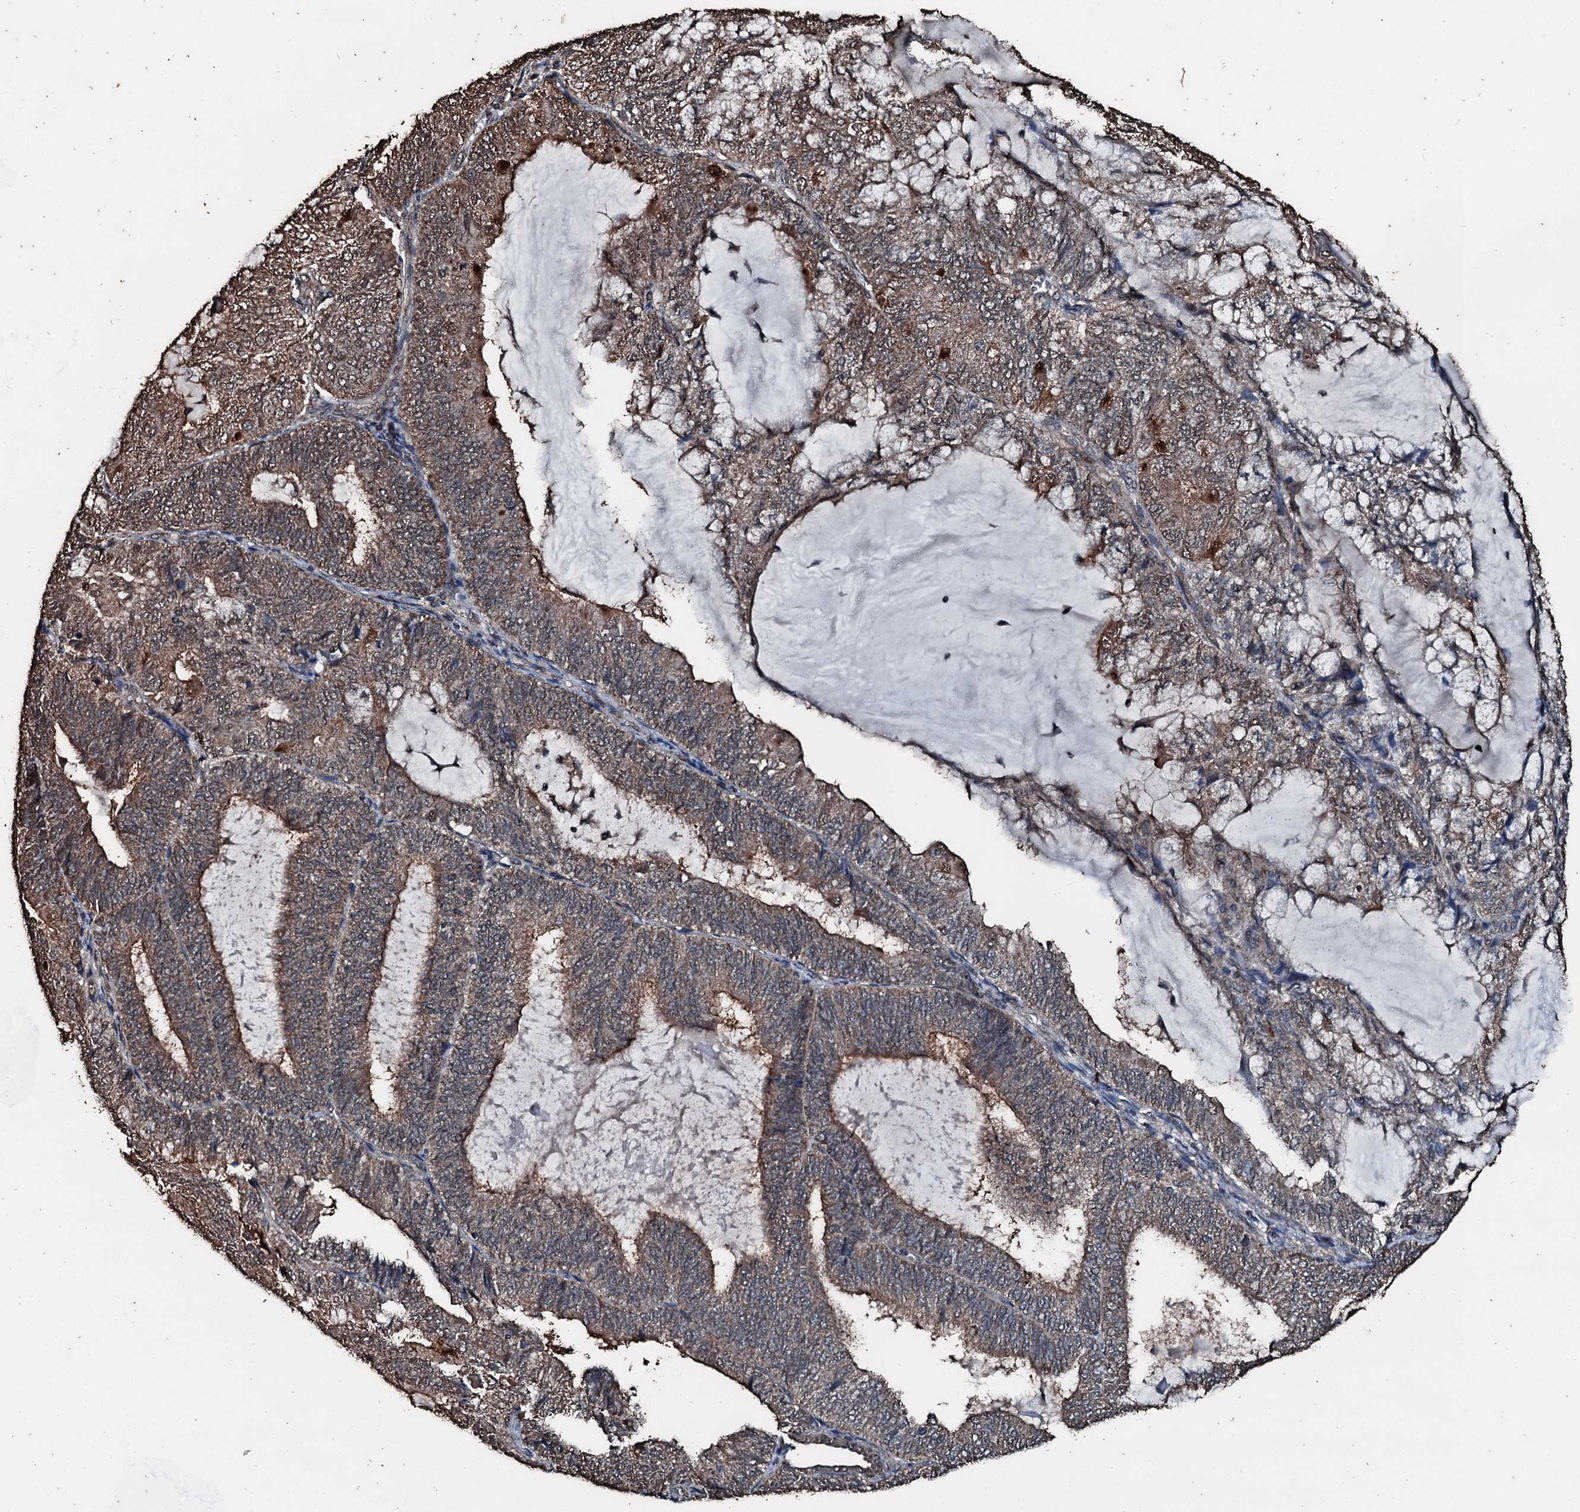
{"staining": {"intensity": "weak", "quantity": ">75%", "location": "cytoplasmic/membranous,nuclear"}, "tissue": "endometrial cancer", "cell_type": "Tumor cells", "image_type": "cancer", "snomed": [{"axis": "morphology", "description": "Adenocarcinoma, NOS"}, {"axis": "topography", "description": "Endometrium"}], "caption": "A low amount of weak cytoplasmic/membranous and nuclear staining is present in about >75% of tumor cells in endometrial cancer (adenocarcinoma) tissue.", "gene": "FAAP24", "patient": {"sex": "female", "age": 81}}